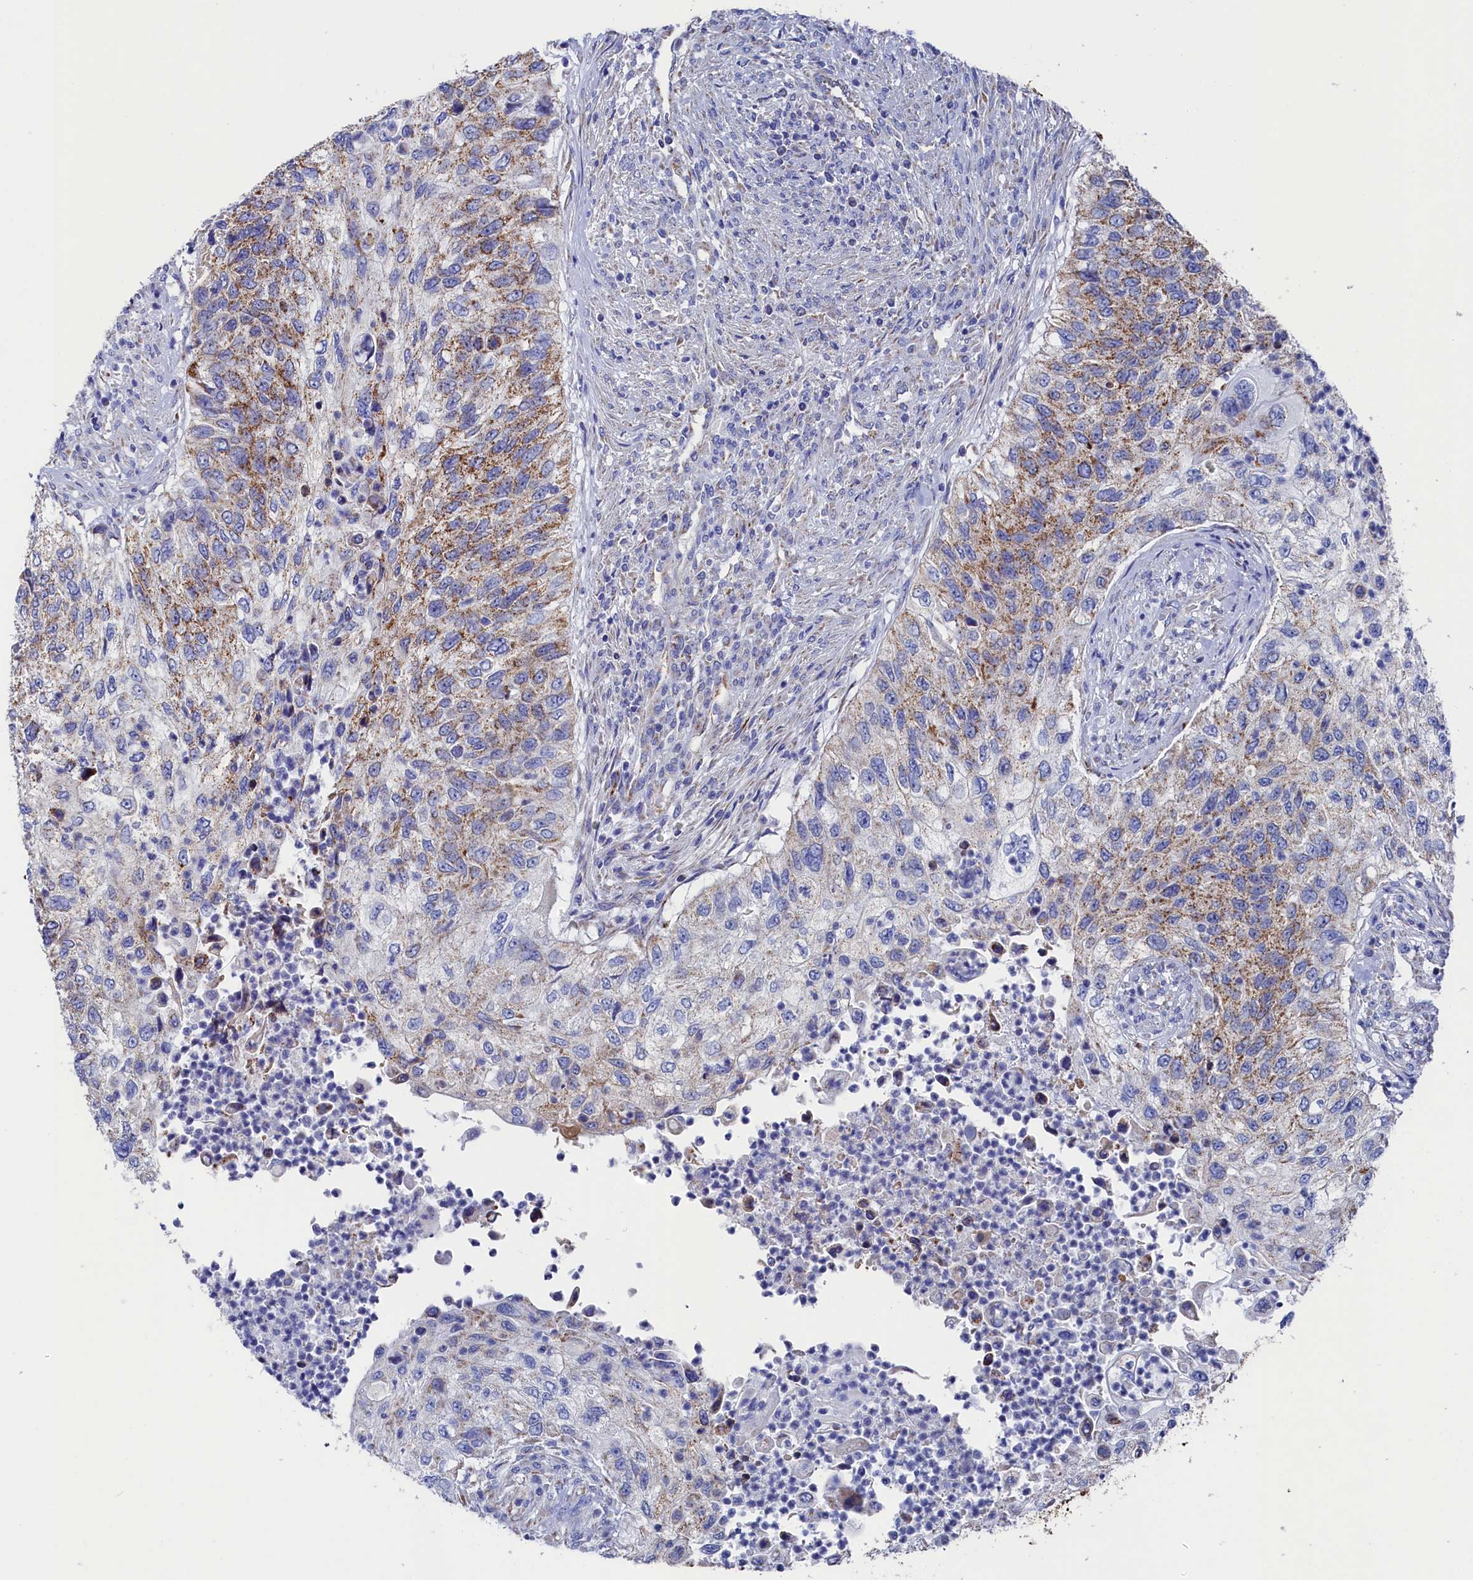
{"staining": {"intensity": "weak", "quantity": "25%-75%", "location": "cytoplasmic/membranous"}, "tissue": "urothelial cancer", "cell_type": "Tumor cells", "image_type": "cancer", "snomed": [{"axis": "morphology", "description": "Urothelial carcinoma, High grade"}, {"axis": "topography", "description": "Urinary bladder"}], "caption": "Immunohistochemical staining of urothelial carcinoma (high-grade) shows low levels of weak cytoplasmic/membranous expression in about 25%-75% of tumor cells.", "gene": "MMAB", "patient": {"sex": "female", "age": 60}}